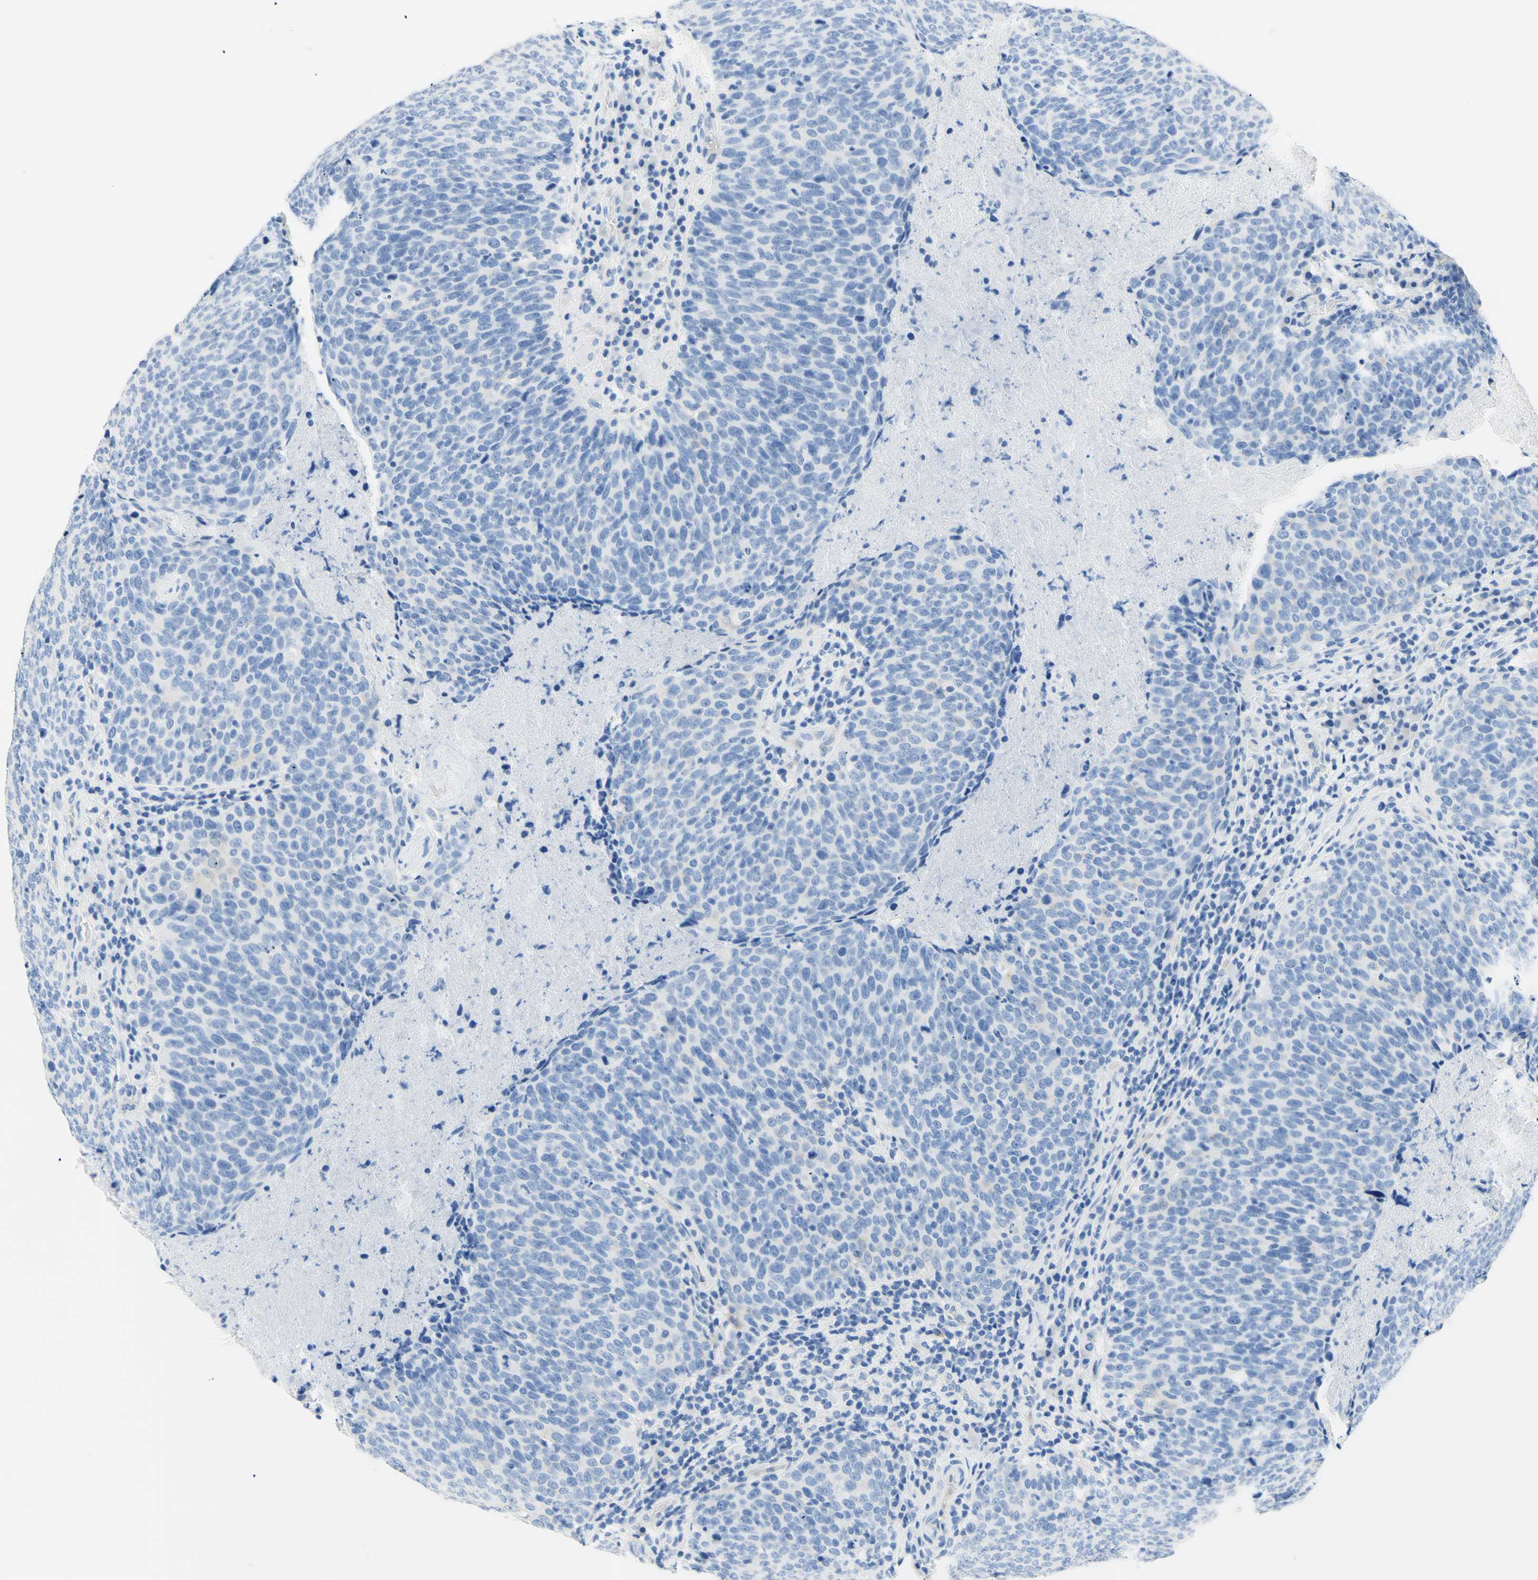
{"staining": {"intensity": "negative", "quantity": "none", "location": "none"}, "tissue": "head and neck cancer", "cell_type": "Tumor cells", "image_type": "cancer", "snomed": [{"axis": "morphology", "description": "Squamous cell carcinoma, NOS"}, {"axis": "morphology", "description": "Squamous cell carcinoma, metastatic, NOS"}, {"axis": "topography", "description": "Lymph node"}, {"axis": "topography", "description": "Head-Neck"}], "caption": "There is no significant positivity in tumor cells of squamous cell carcinoma (head and neck).", "gene": "HPCA", "patient": {"sex": "male", "age": 62}}